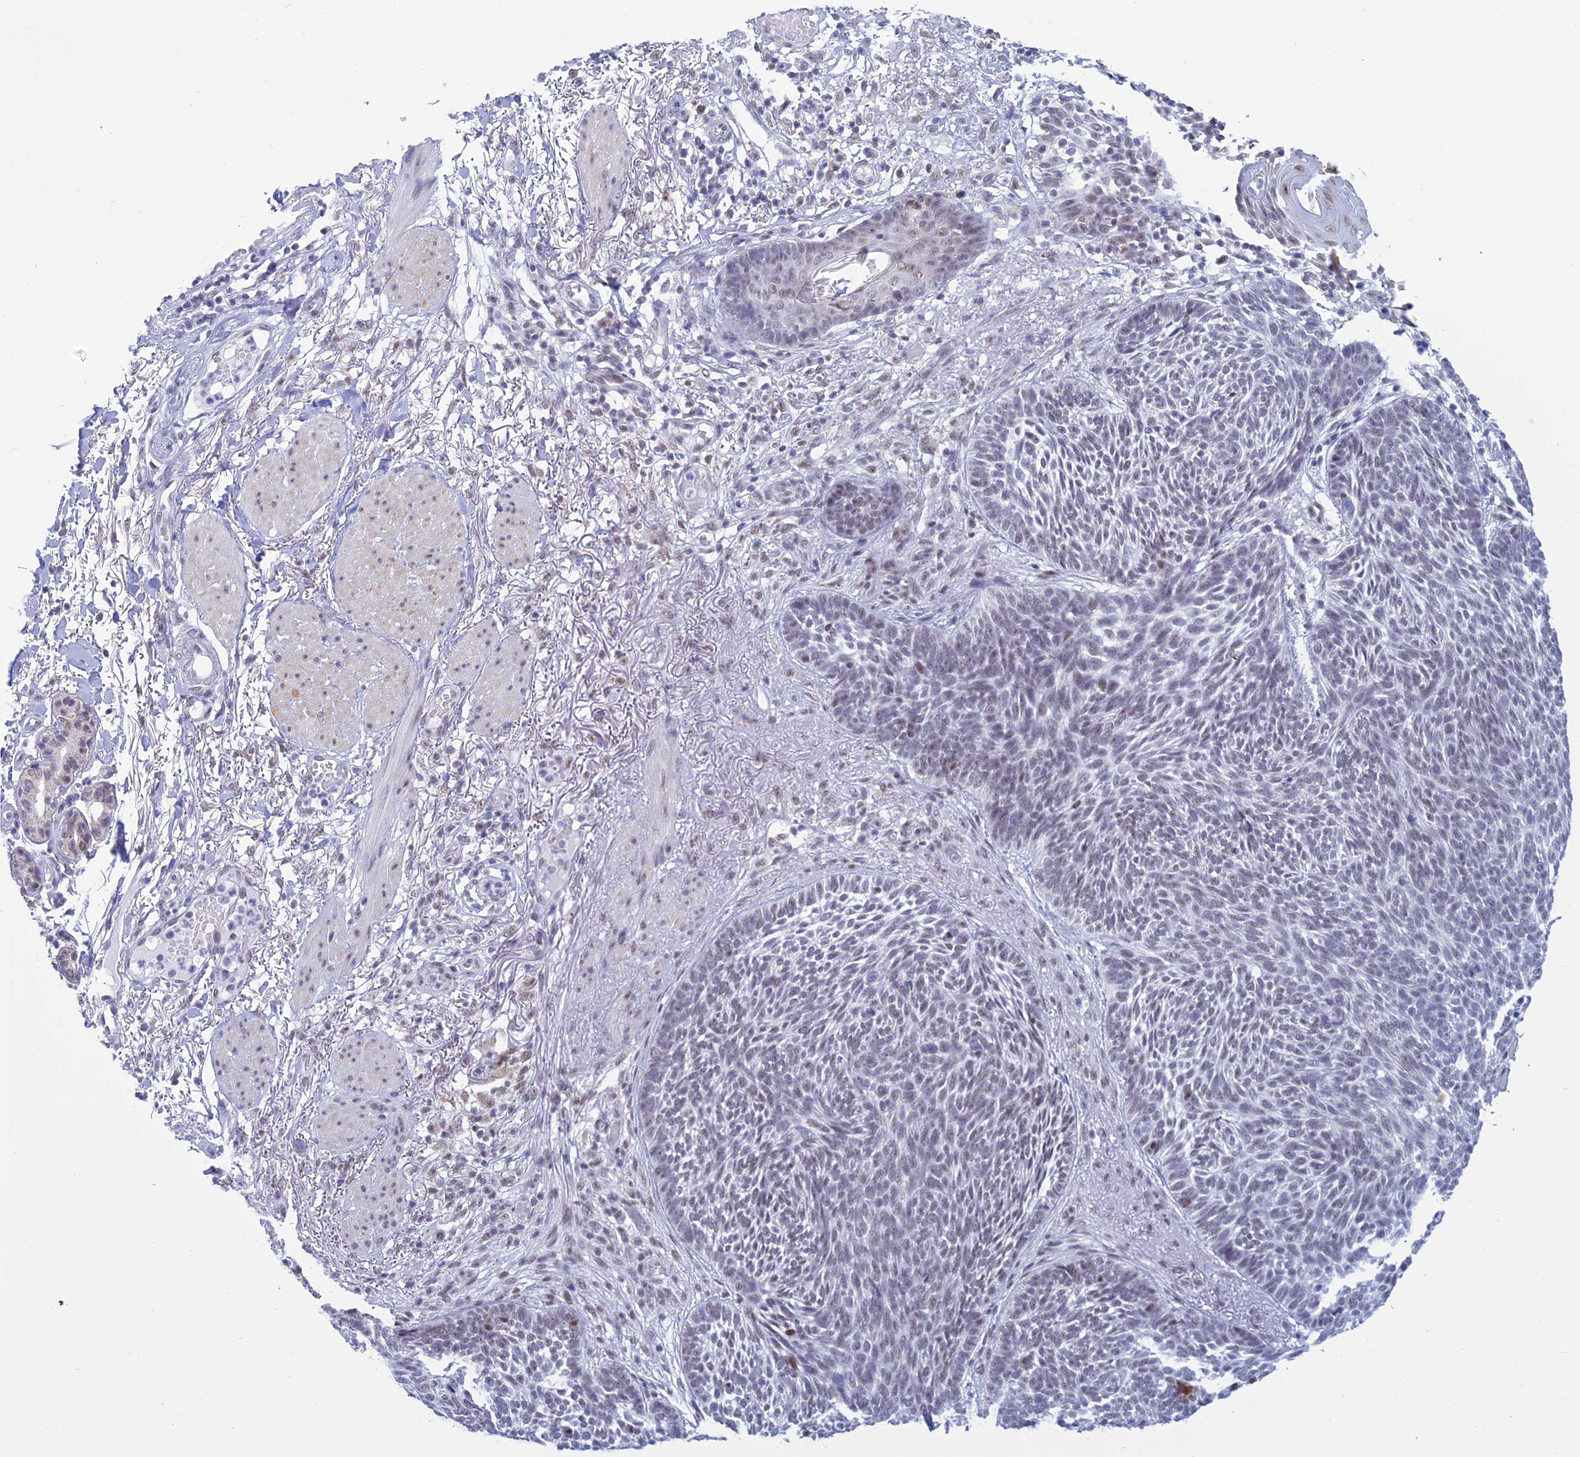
{"staining": {"intensity": "weak", "quantity": "<25%", "location": "nuclear"}, "tissue": "skin cancer", "cell_type": "Tumor cells", "image_type": "cancer", "snomed": [{"axis": "morphology", "description": "Normal tissue, NOS"}, {"axis": "morphology", "description": "Basal cell carcinoma"}, {"axis": "topography", "description": "Skin"}], "caption": "DAB (3,3'-diaminobenzidine) immunohistochemical staining of human skin basal cell carcinoma shows no significant positivity in tumor cells.", "gene": "KLF14", "patient": {"sex": "male", "age": 64}}